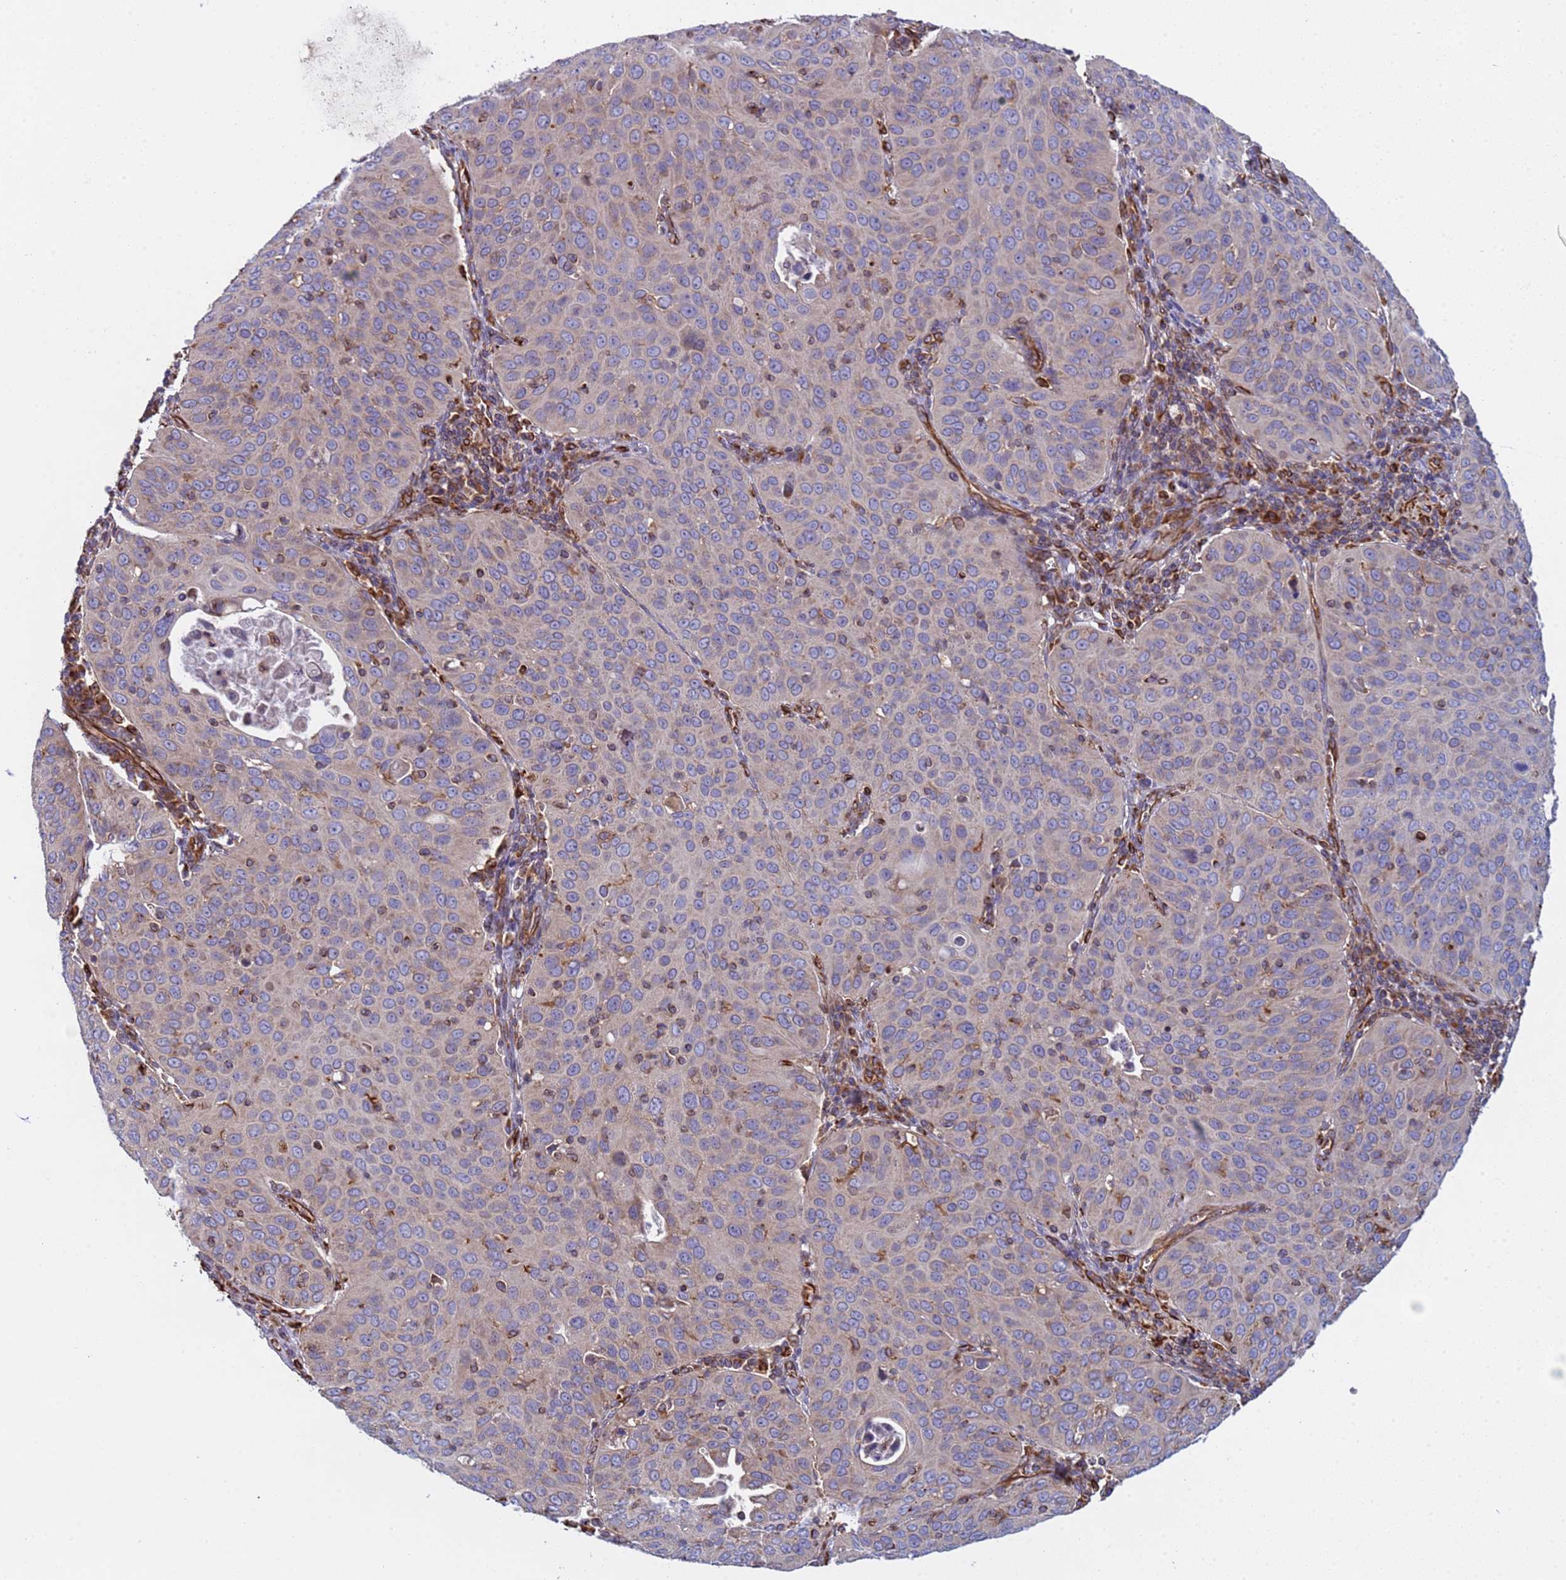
{"staining": {"intensity": "weak", "quantity": "<25%", "location": "cytoplasmic/membranous"}, "tissue": "cervical cancer", "cell_type": "Tumor cells", "image_type": "cancer", "snomed": [{"axis": "morphology", "description": "Squamous cell carcinoma, NOS"}, {"axis": "topography", "description": "Cervix"}], "caption": "Immunohistochemical staining of human squamous cell carcinoma (cervical) reveals no significant expression in tumor cells. (DAB immunohistochemistry (IHC), high magnification).", "gene": "NUDT12", "patient": {"sex": "female", "age": 36}}